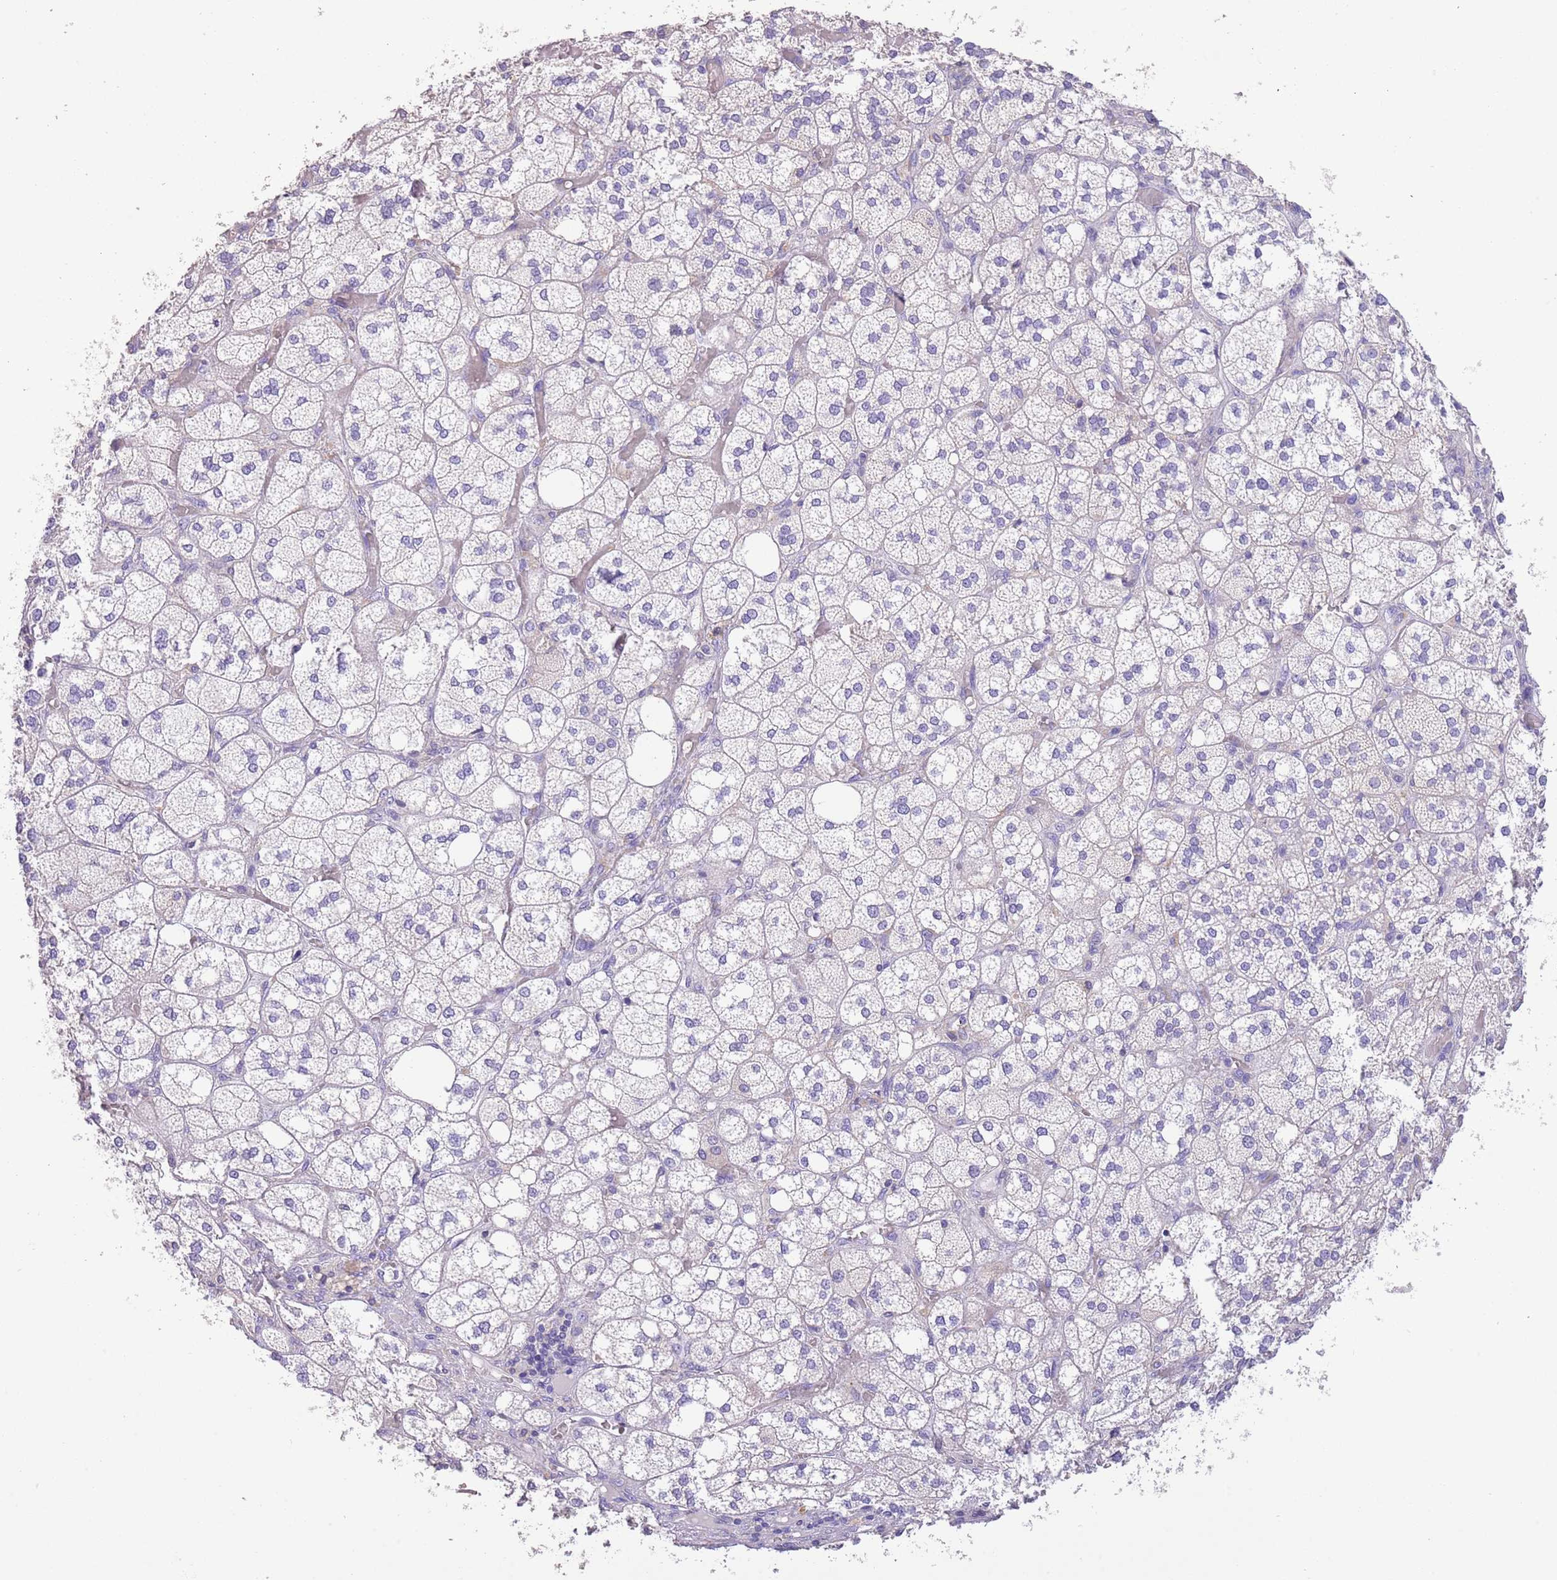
{"staining": {"intensity": "negative", "quantity": "none", "location": "none"}, "tissue": "adrenal gland", "cell_type": "Glandular cells", "image_type": "normal", "snomed": [{"axis": "morphology", "description": "Normal tissue, NOS"}, {"axis": "topography", "description": "Adrenal gland"}], "caption": "High magnification brightfield microscopy of unremarkable adrenal gland stained with DAB (brown) and counterstained with hematoxylin (blue): glandular cells show no significant staining. (Brightfield microscopy of DAB (3,3'-diaminobenzidine) IHC at high magnification).", "gene": "SFTPA1", "patient": {"sex": "male", "age": 61}}